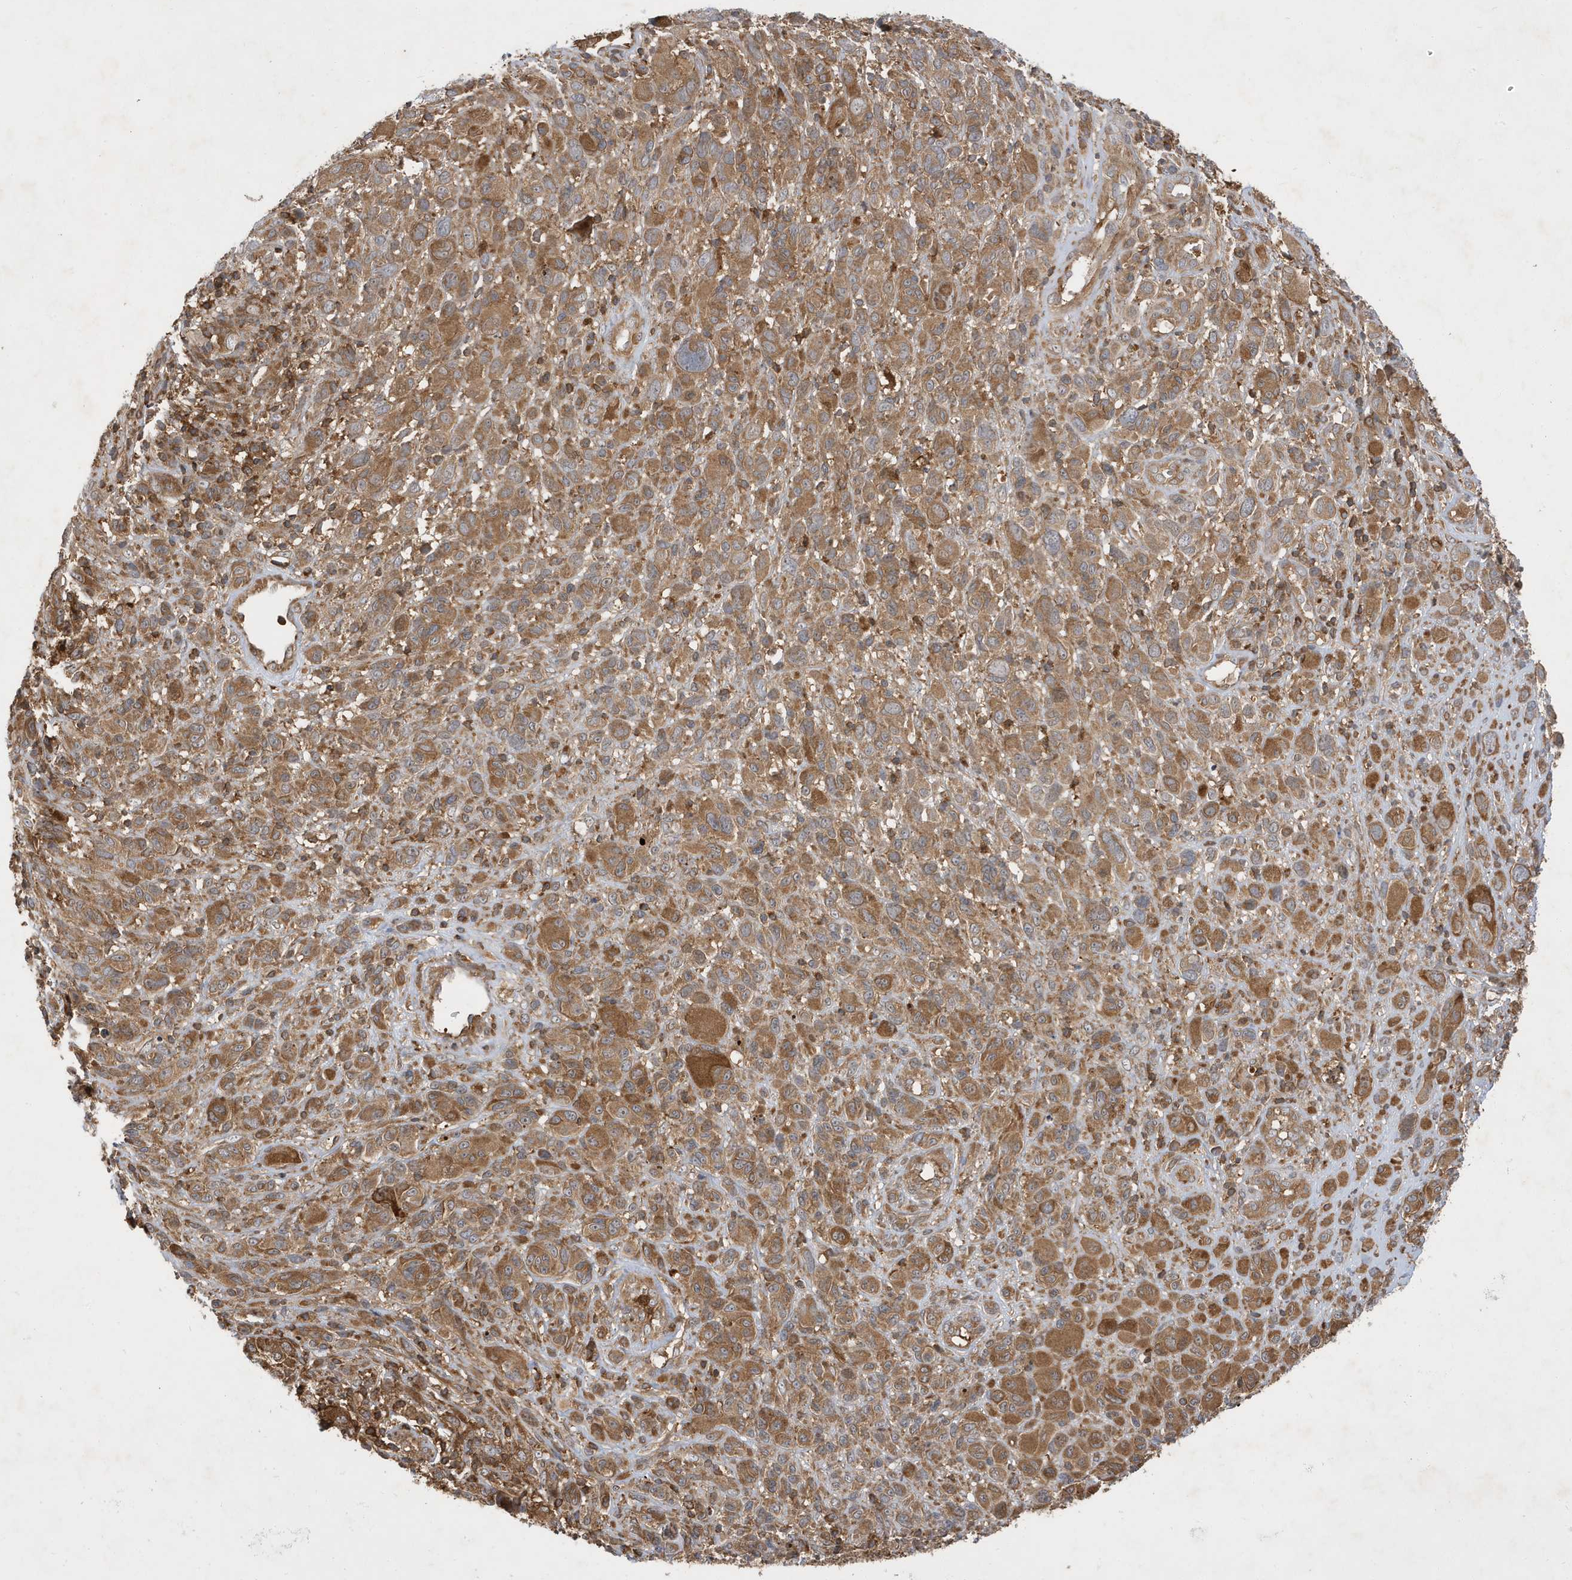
{"staining": {"intensity": "moderate", "quantity": ">75%", "location": "cytoplasmic/membranous"}, "tissue": "melanoma", "cell_type": "Tumor cells", "image_type": "cancer", "snomed": [{"axis": "morphology", "description": "Malignant melanoma, NOS"}, {"axis": "topography", "description": "Skin of trunk"}], "caption": "Moderate cytoplasmic/membranous protein positivity is seen in approximately >75% of tumor cells in malignant melanoma.", "gene": "LAPTM4A", "patient": {"sex": "male", "age": 71}}